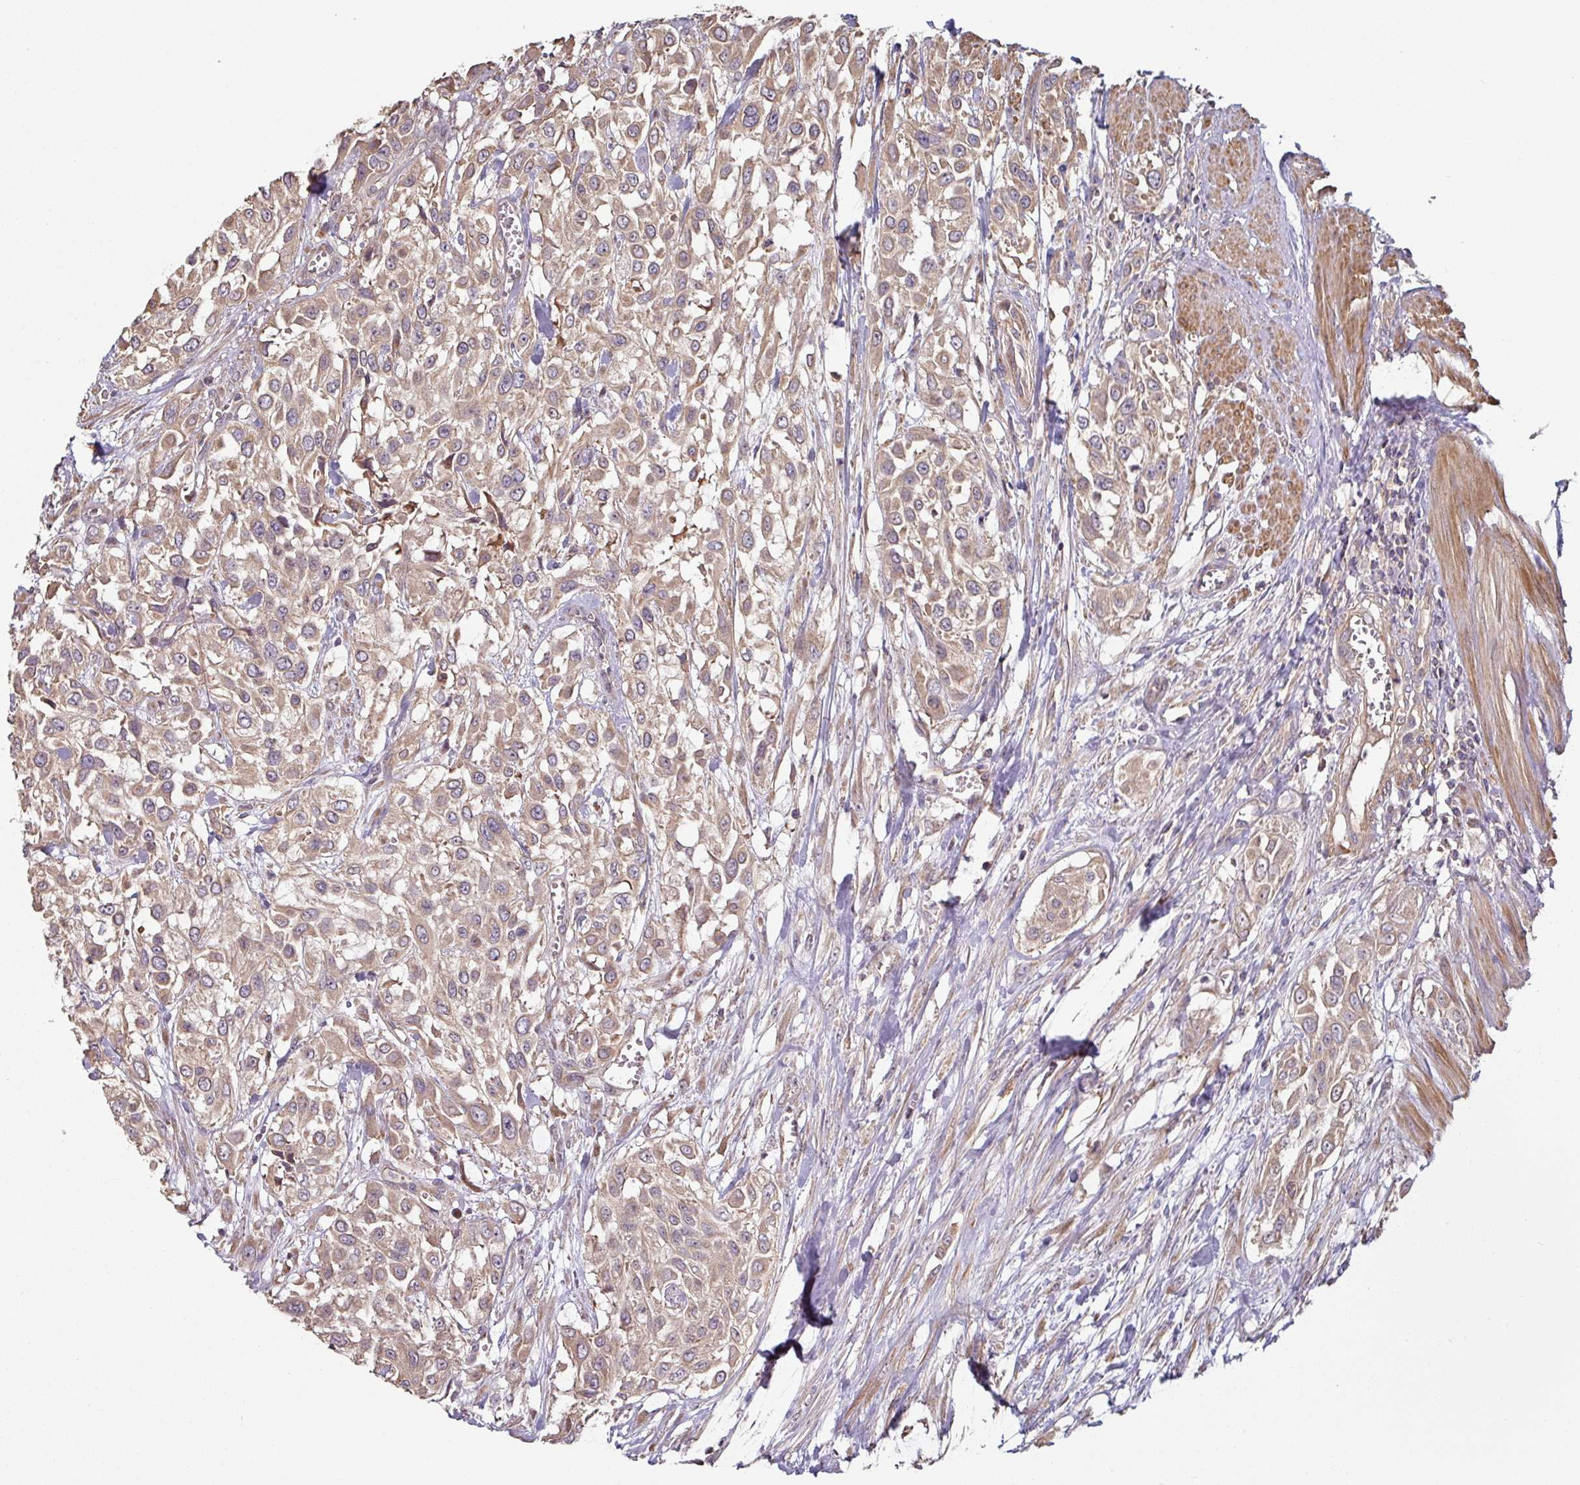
{"staining": {"intensity": "moderate", "quantity": ">75%", "location": "cytoplasmic/membranous"}, "tissue": "urothelial cancer", "cell_type": "Tumor cells", "image_type": "cancer", "snomed": [{"axis": "morphology", "description": "Urothelial carcinoma, High grade"}, {"axis": "topography", "description": "Urinary bladder"}], "caption": "The immunohistochemical stain shows moderate cytoplasmic/membranous staining in tumor cells of urothelial cancer tissue.", "gene": "SIK1", "patient": {"sex": "male", "age": 57}}